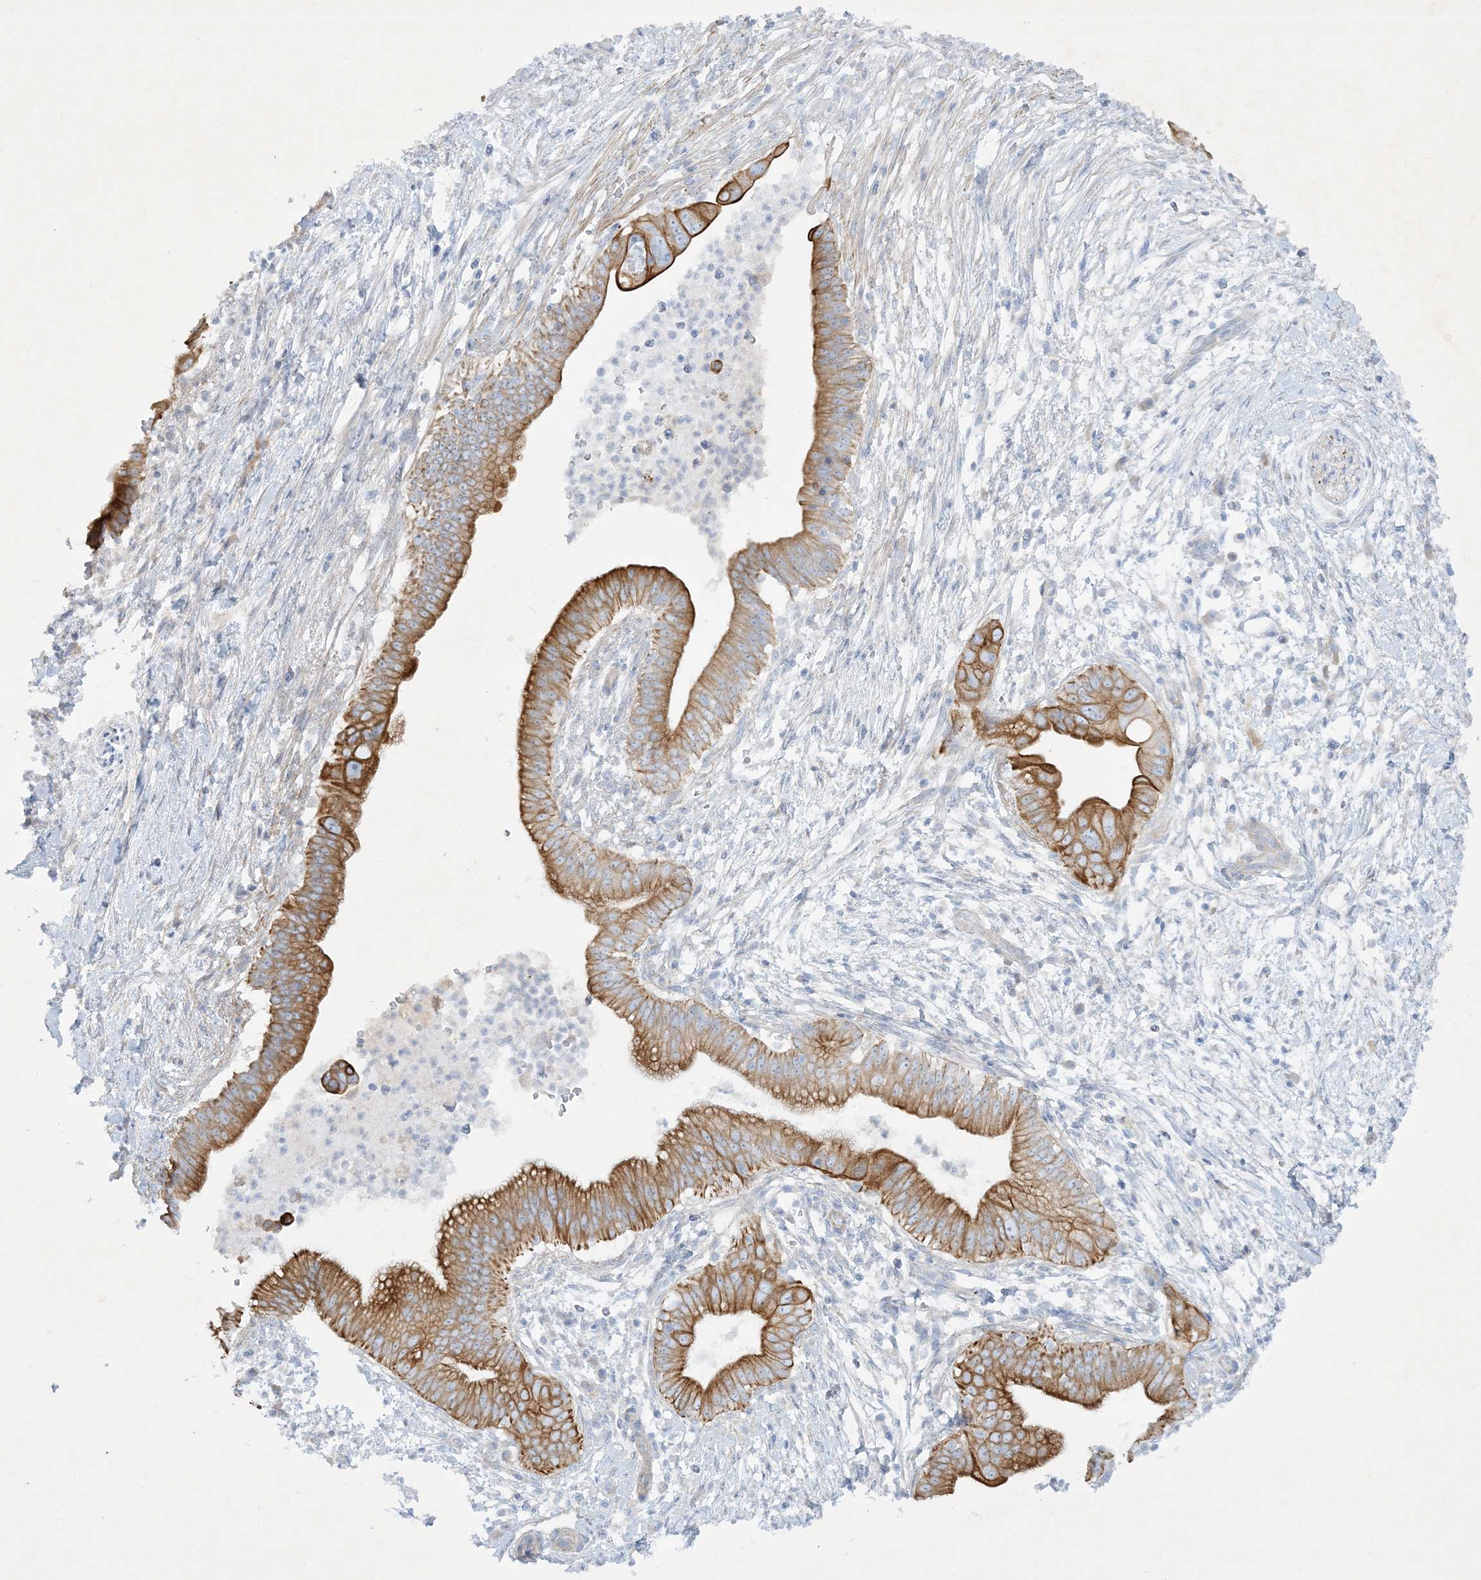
{"staining": {"intensity": "strong", "quantity": ">75%", "location": "cytoplasmic/membranous"}, "tissue": "pancreatic cancer", "cell_type": "Tumor cells", "image_type": "cancer", "snomed": [{"axis": "morphology", "description": "Adenocarcinoma, NOS"}, {"axis": "topography", "description": "Pancreas"}], "caption": "Adenocarcinoma (pancreatic) stained with immunohistochemistry exhibits strong cytoplasmic/membranous expression in approximately >75% of tumor cells.", "gene": "FARSB", "patient": {"sex": "male", "age": 68}}